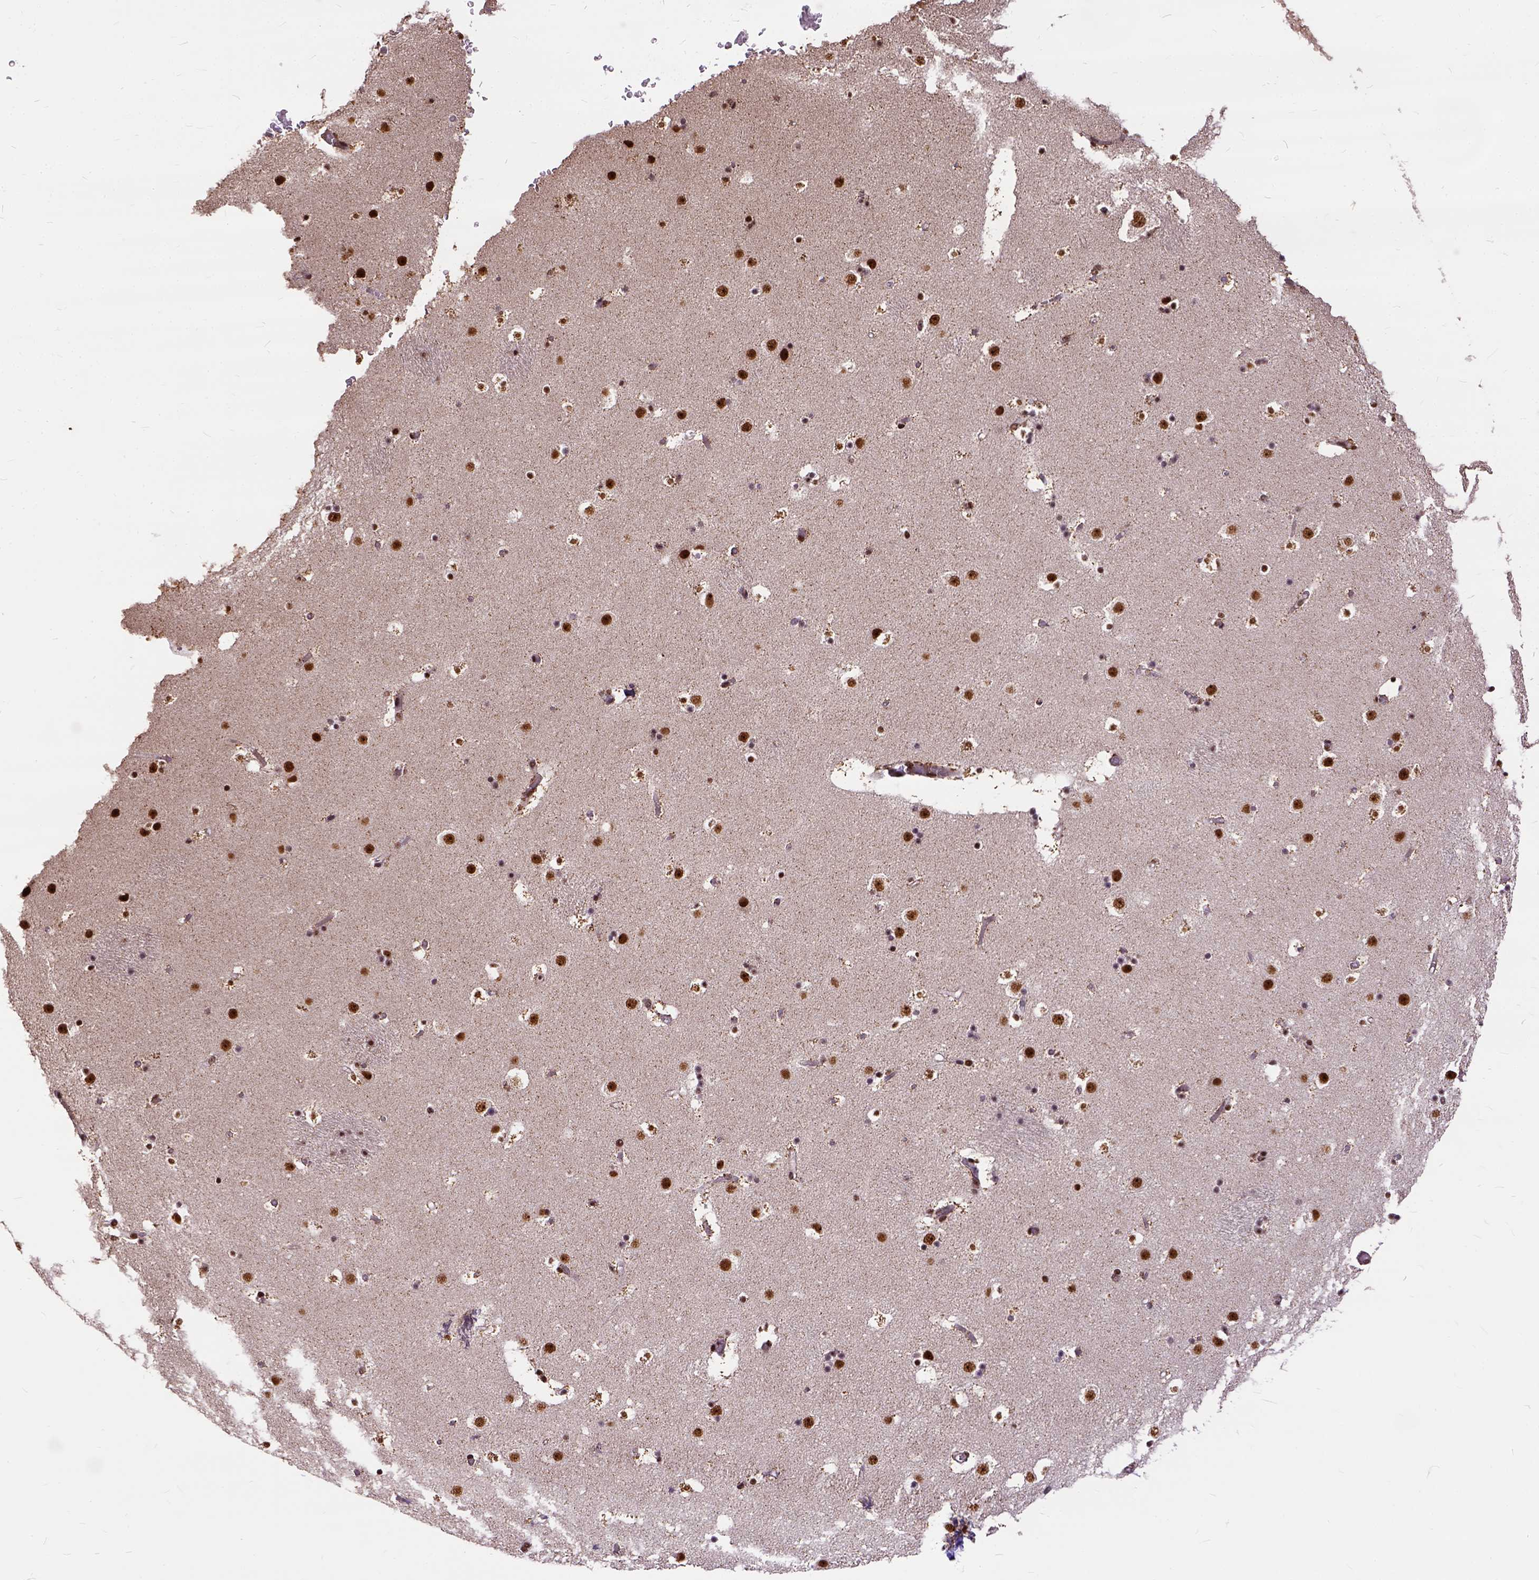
{"staining": {"intensity": "strong", "quantity": ">75%", "location": "nuclear"}, "tissue": "caudate", "cell_type": "Glial cells", "image_type": "normal", "snomed": [{"axis": "morphology", "description": "Normal tissue, NOS"}, {"axis": "topography", "description": "Lateral ventricle wall"}], "caption": "Immunohistochemical staining of normal caudate demonstrates strong nuclear protein positivity in about >75% of glial cells.", "gene": "NACC1", "patient": {"sex": "female", "age": 42}}